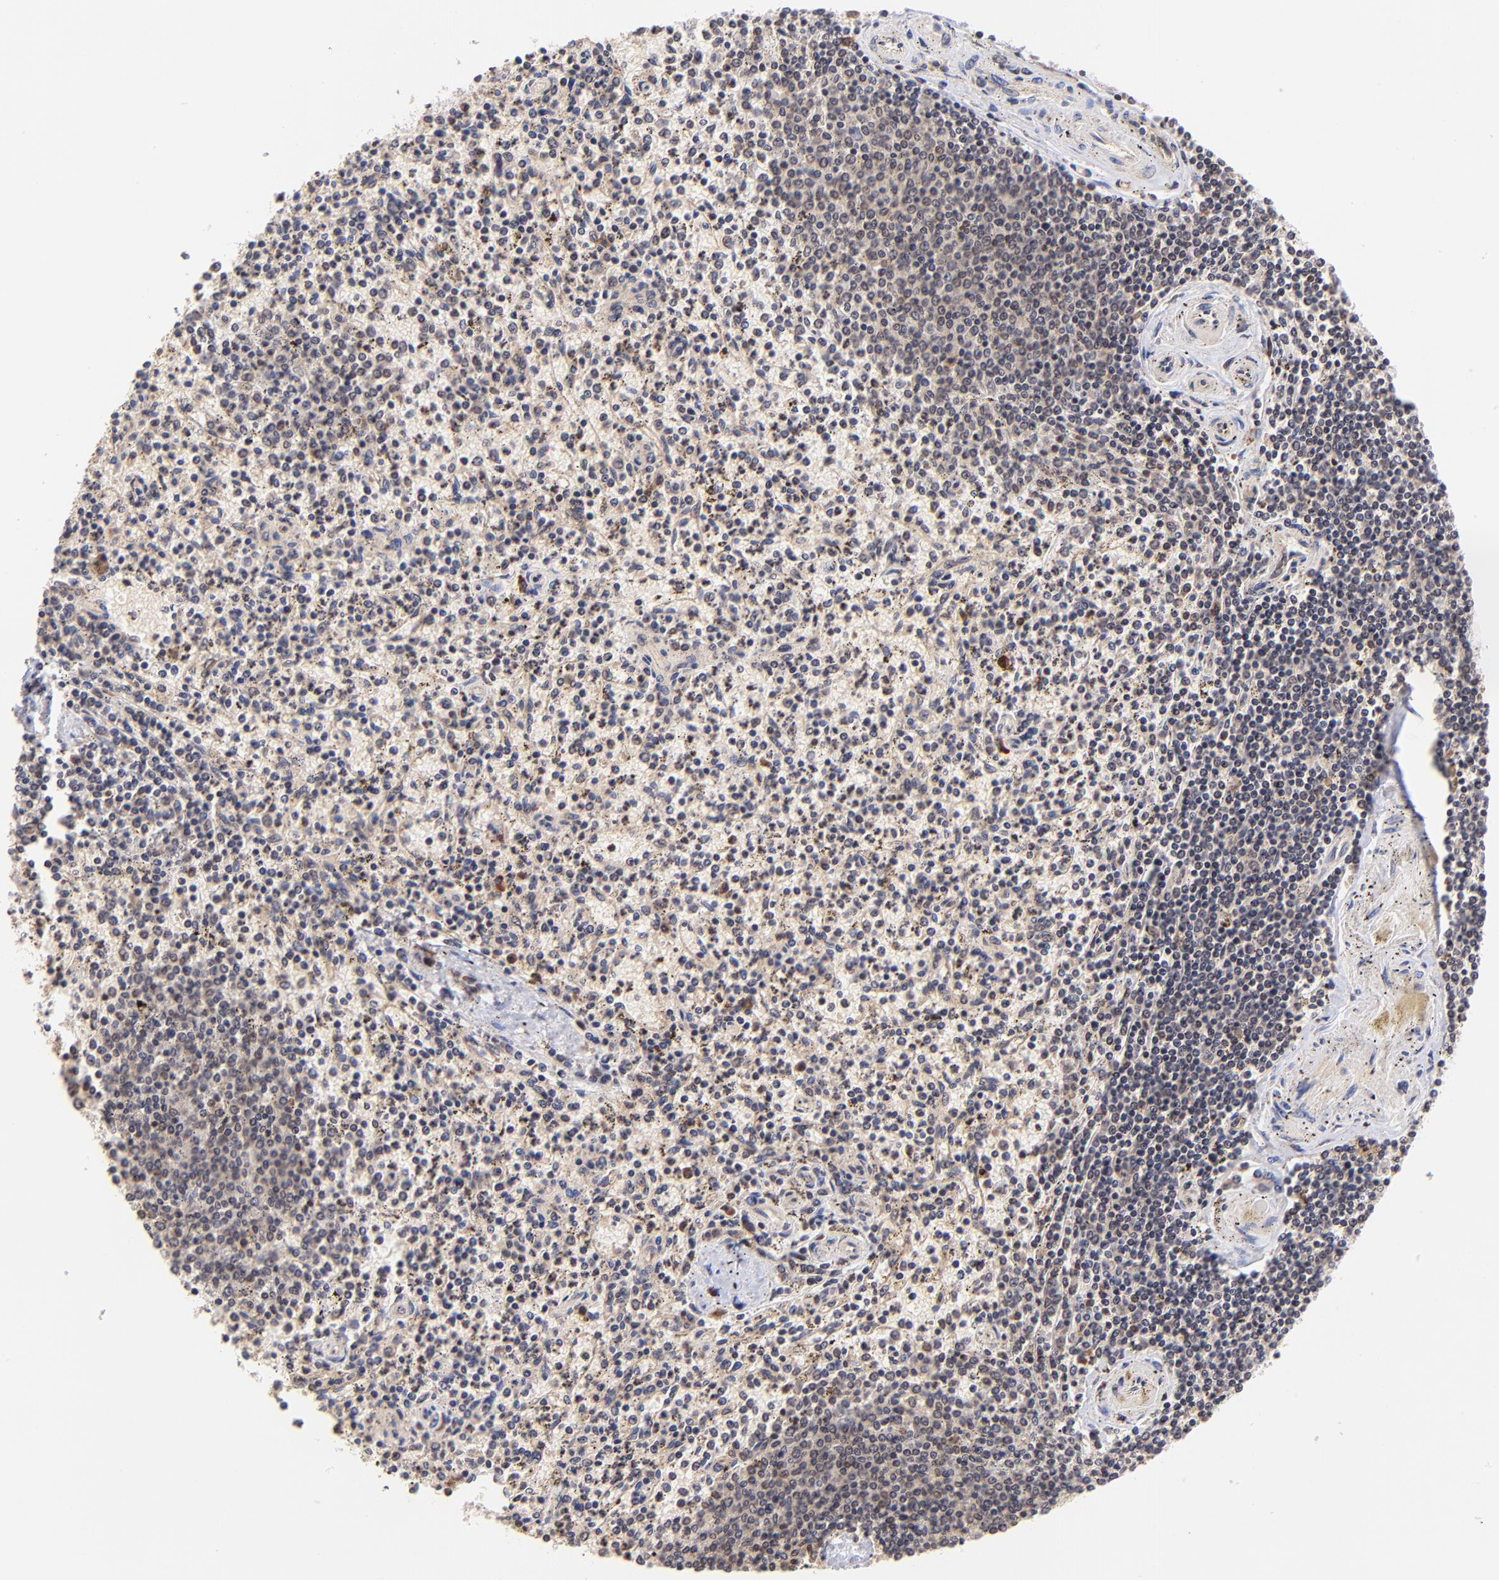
{"staining": {"intensity": "moderate", "quantity": "25%-75%", "location": "nuclear"}, "tissue": "spleen", "cell_type": "Cells in red pulp", "image_type": "normal", "snomed": [{"axis": "morphology", "description": "Normal tissue, NOS"}, {"axis": "topography", "description": "Spleen"}], "caption": "Protein analysis of unremarkable spleen exhibits moderate nuclear positivity in approximately 25%-75% of cells in red pulp. The protein of interest is shown in brown color, while the nuclei are stained blue.", "gene": "WDR25", "patient": {"sex": "male", "age": 72}}